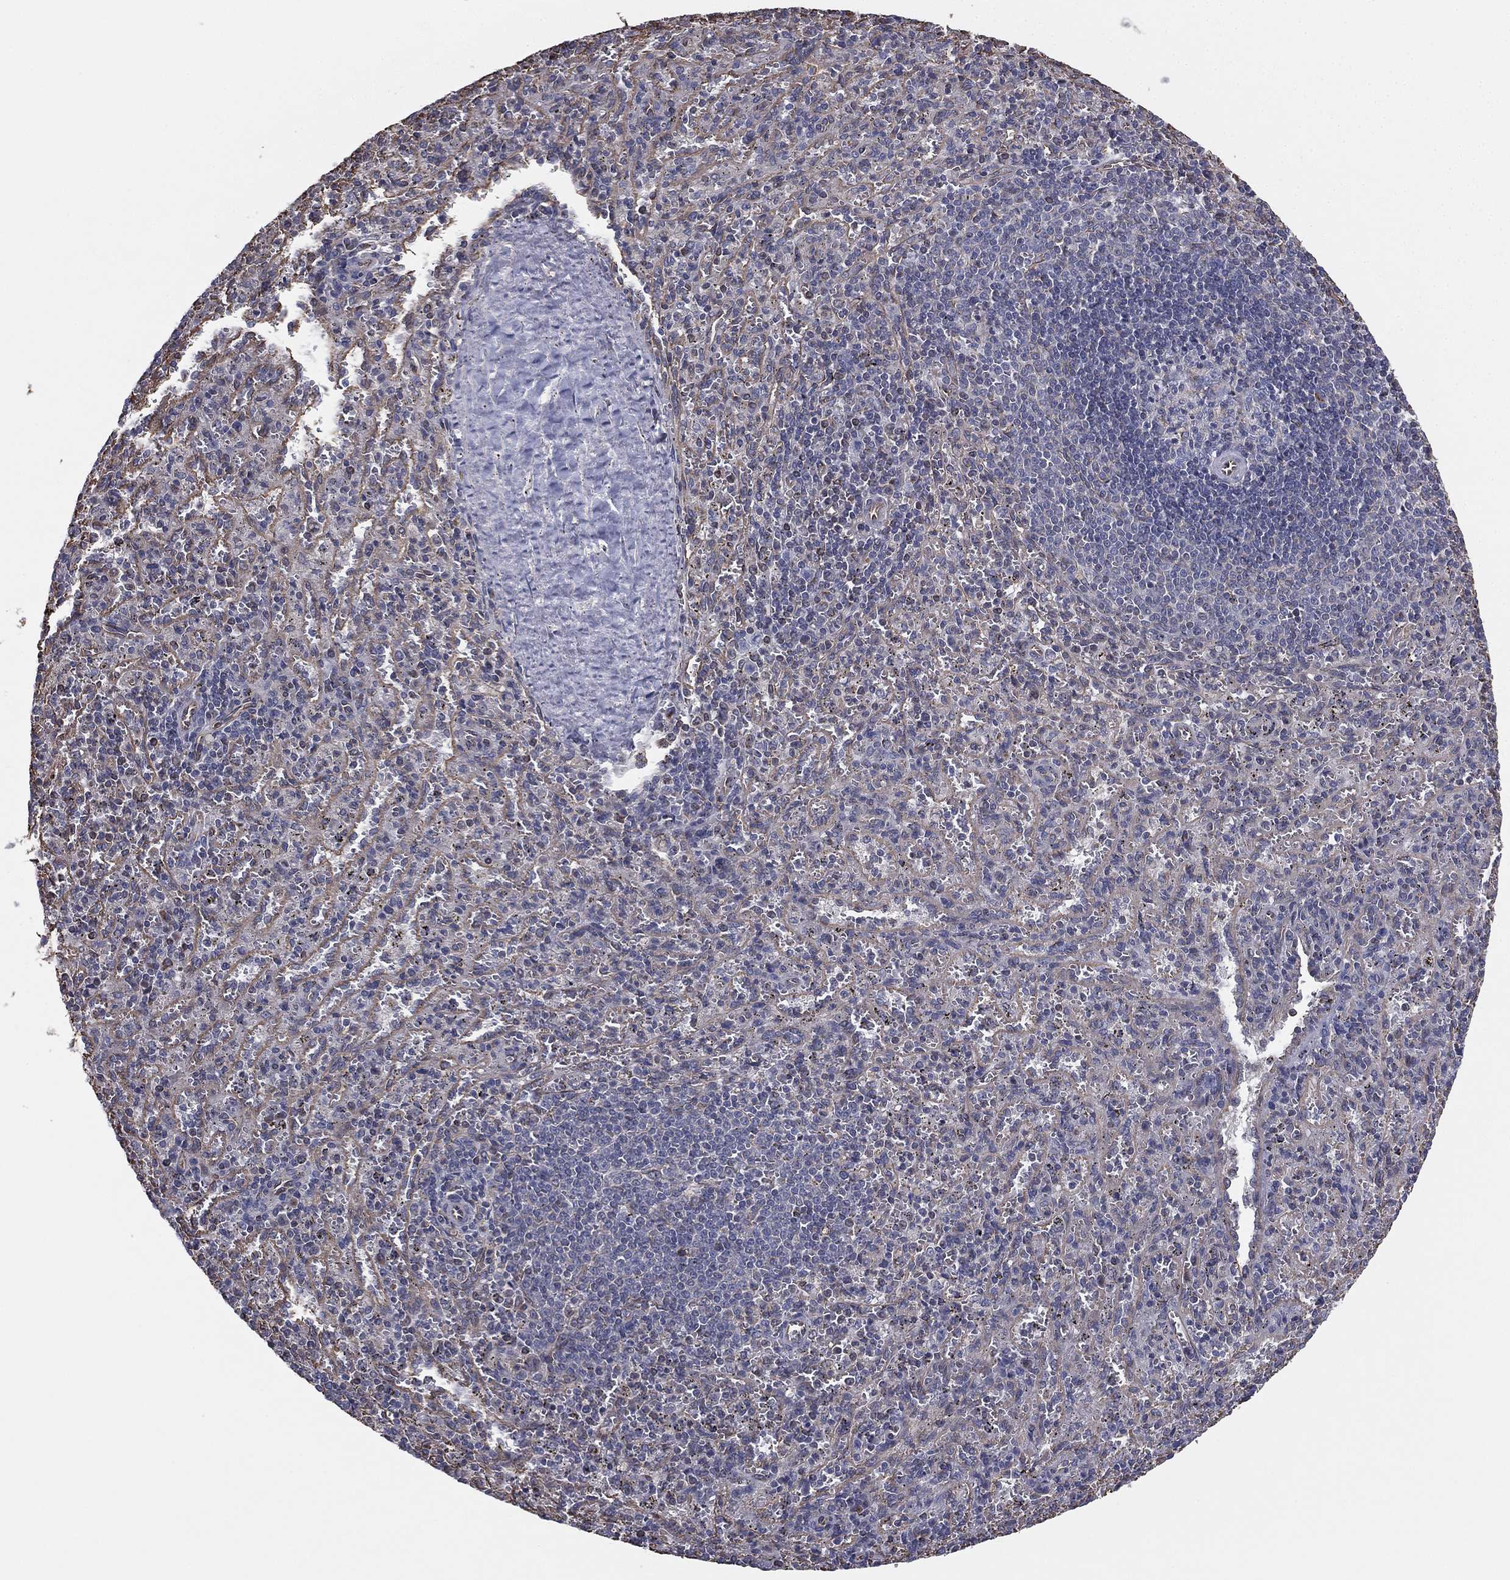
{"staining": {"intensity": "weak", "quantity": "<25%", "location": "cytoplasmic/membranous"}, "tissue": "spleen", "cell_type": "Cells in red pulp", "image_type": "normal", "snomed": [{"axis": "morphology", "description": "Normal tissue, NOS"}, {"axis": "topography", "description": "Spleen"}], "caption": "Immunohistochemical staining of unremarkable spleen exhibits no significant positivity in cells in red pulp.", "gene": "SCUBE1", "patient": {"sex": "male", "age": 57}}